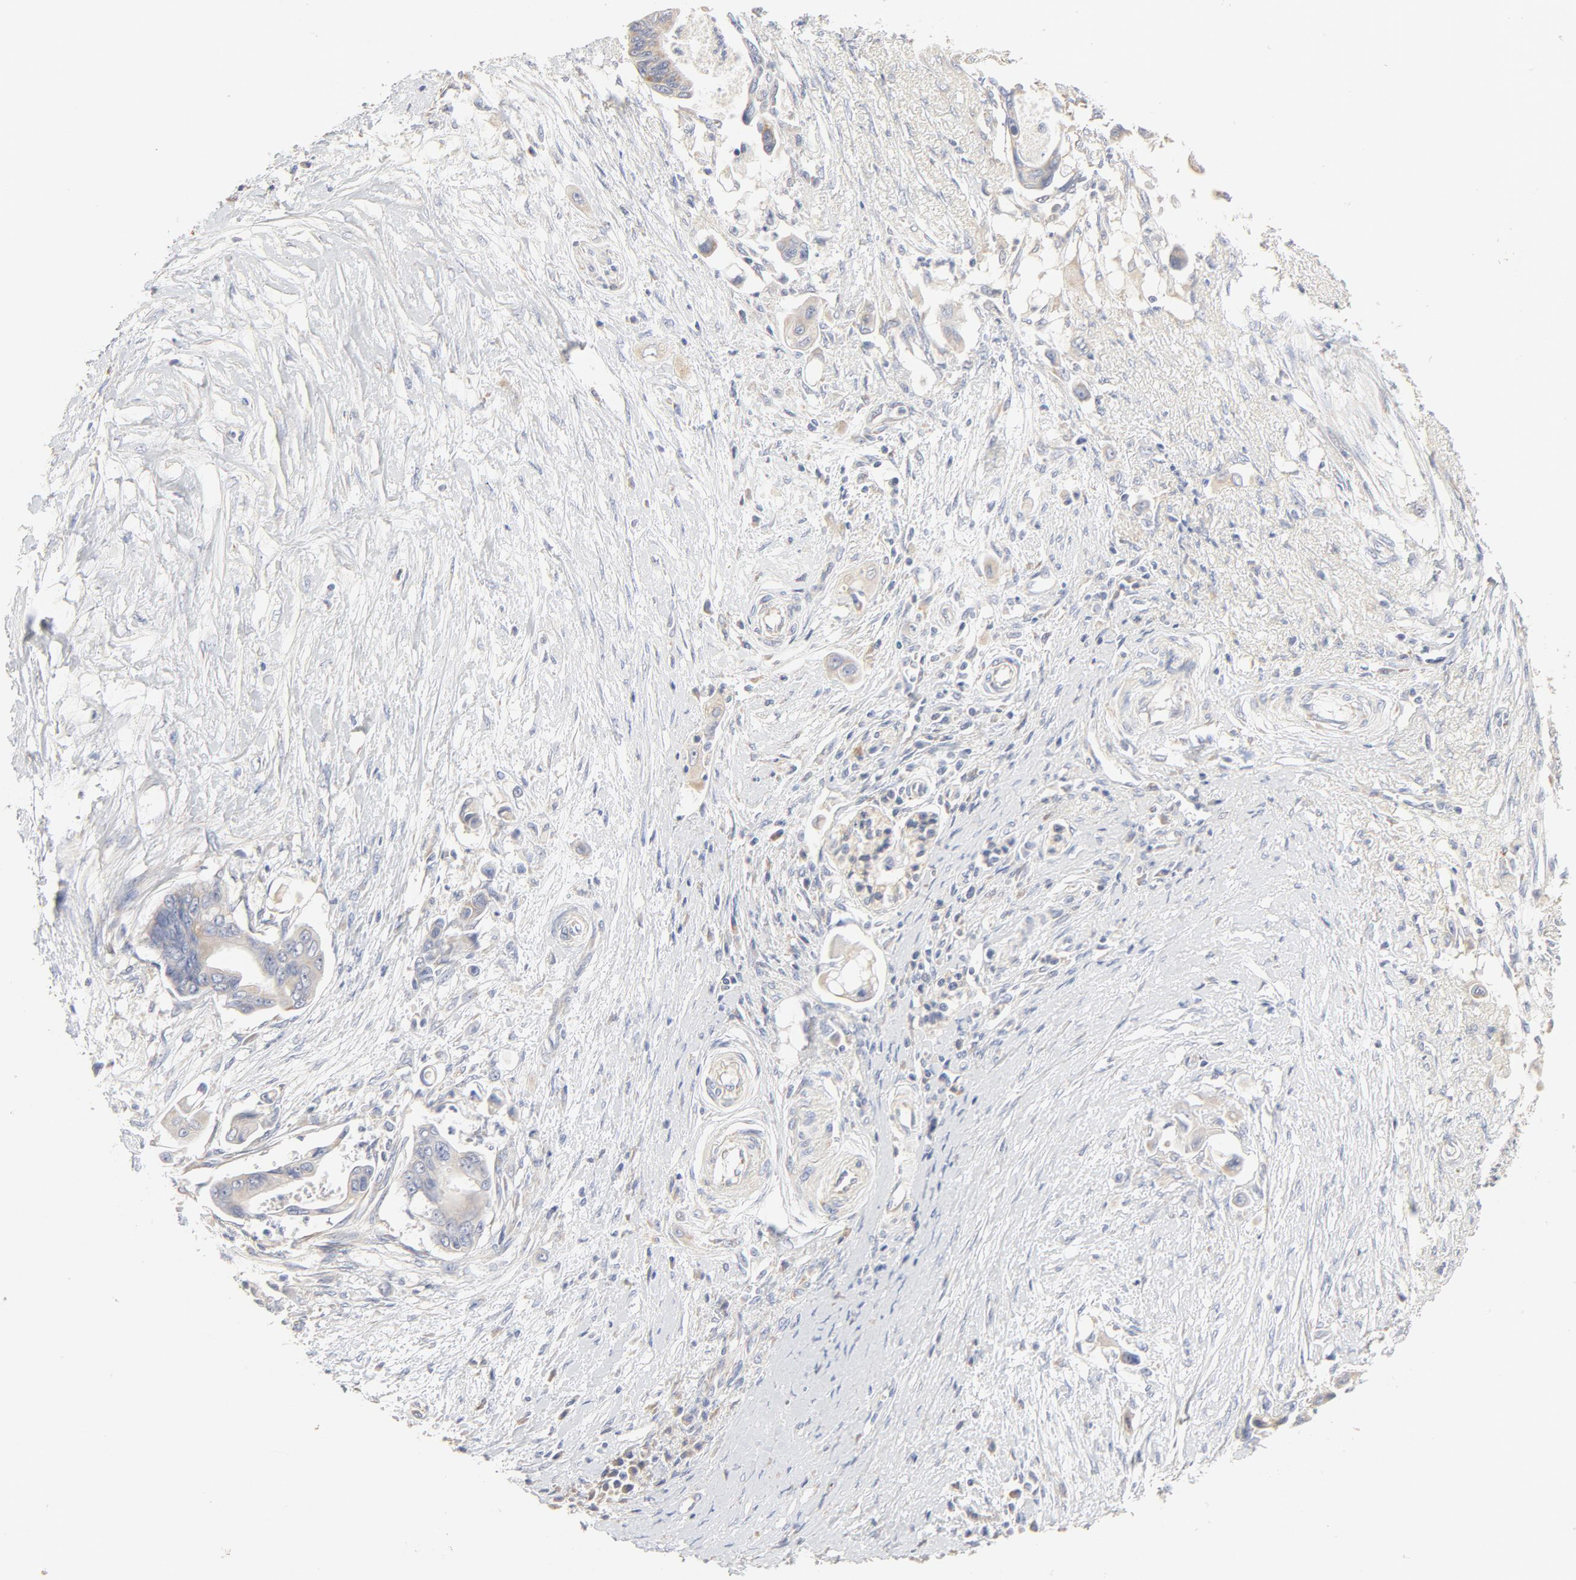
{"staining": {"intensity": "negative", "quantity": "none", "location": "none"}, "tissue": "pancreatic cancer", "cell_type": "Tumor cells", "image_type": "cancer", "snomed": [{"axis": "morphology", "description": "Adenocarcinoma, NOS"}, {"axis": "topography", "description": "Pancreas"}], "caption": "Tumor cells show no significant protein positivity in pancreatic cancer (adenocarcinoma).", "gene": "FCGBP", "patient": {"sex": "female", "age": 70}}